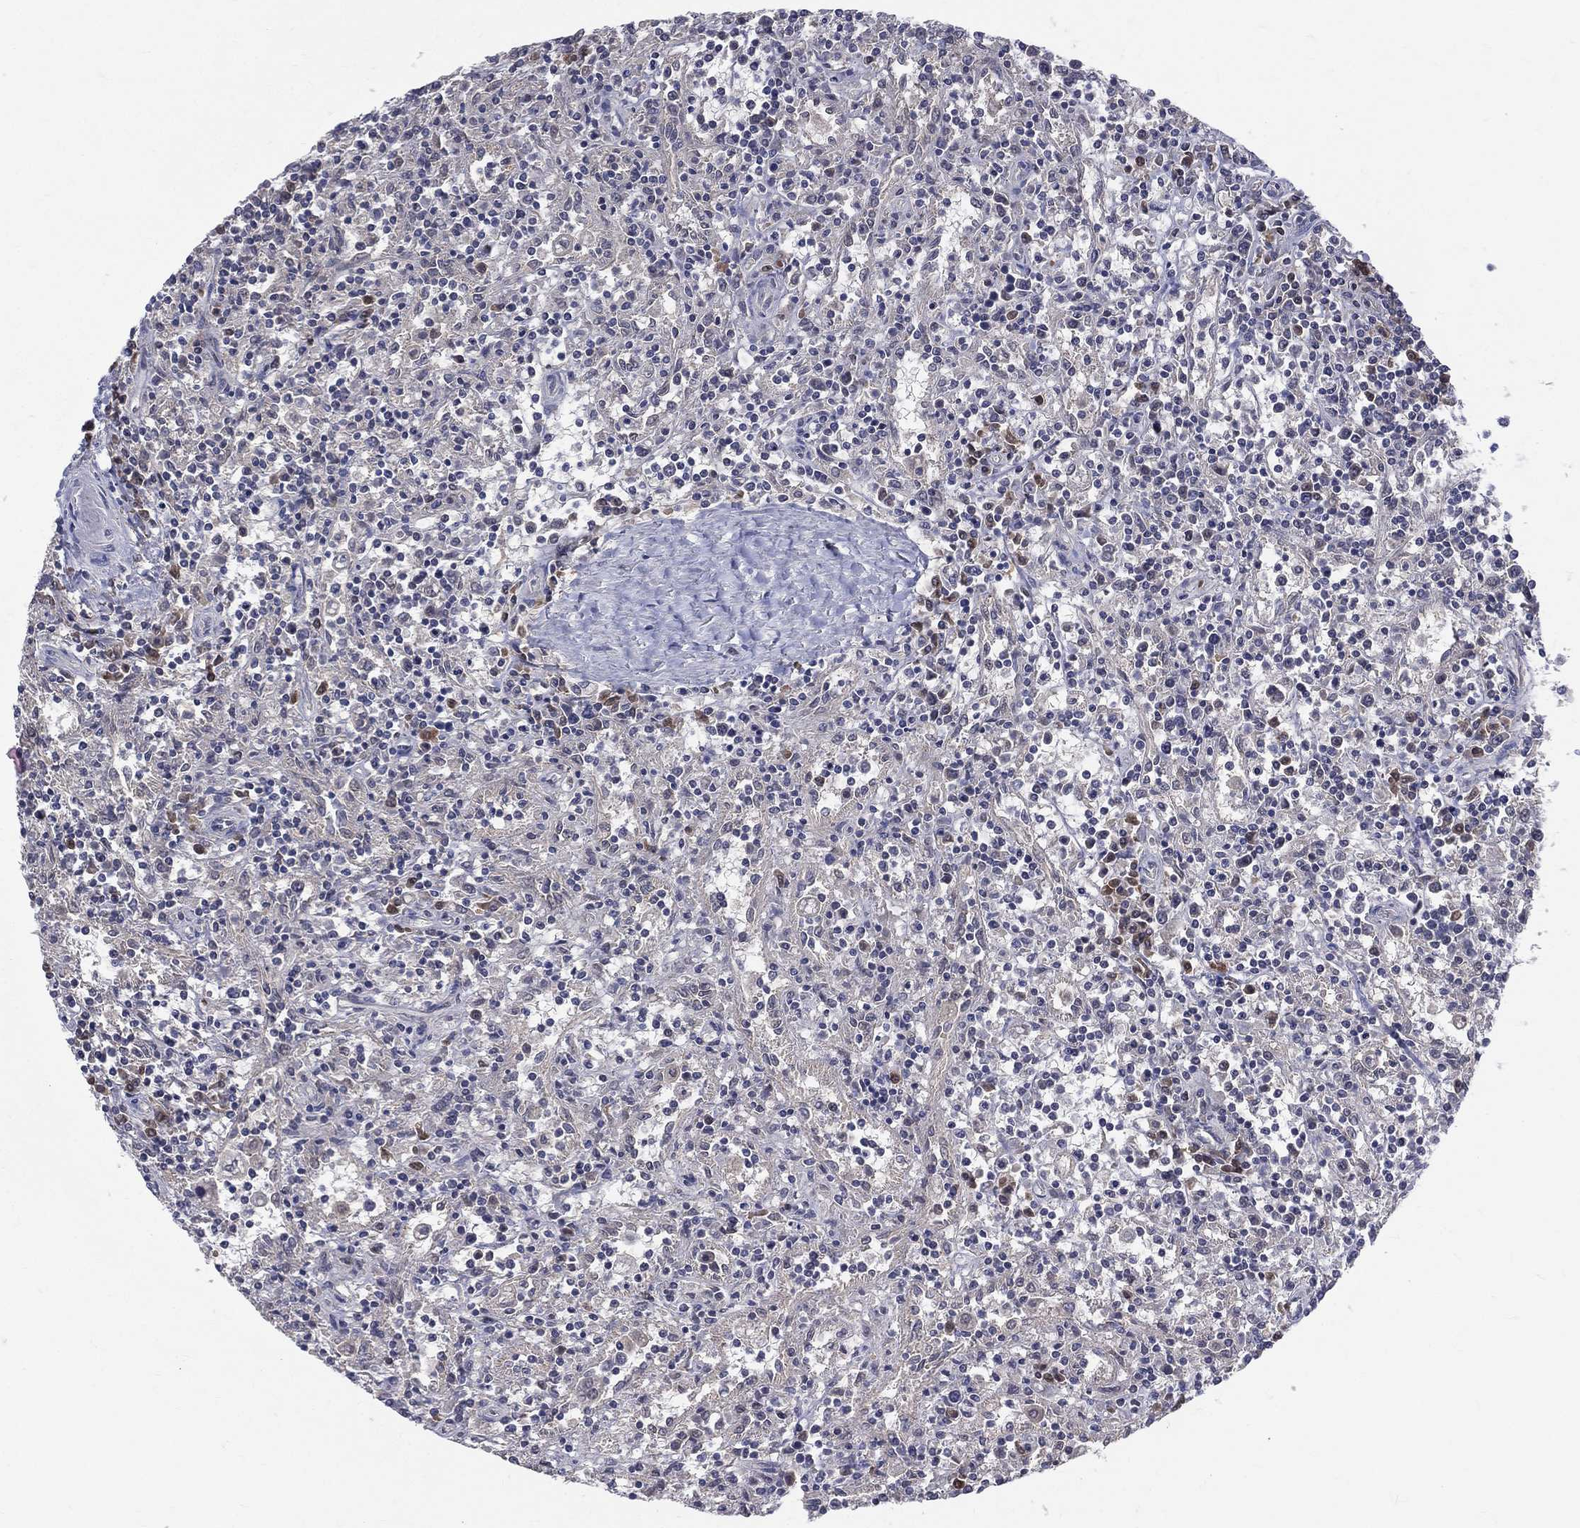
{"staining": {"intensity": "negative", "quantity": "none", "location": "none"}, "tissue": "lymphoma", "cell_type": "Tumor cells", "image_type": "cancer", "snomed": [{"axis": "morphology", "description": "Malignant lymphoma, non-Hodgkin's type, Low grade"}, {"axis": "topography", "description": "Spleen"}], "caption": "This micrograph is of malignant lymphoma, non-Hodgkin's type (low-grade) stained with immunohistochemistry (IHC) to label a protein in brown with the nuclei are counter-stained blue. There is no positivity in tumor cells.", "gene": "DLG4", "patient": {"sex": "male", "age": 62}}